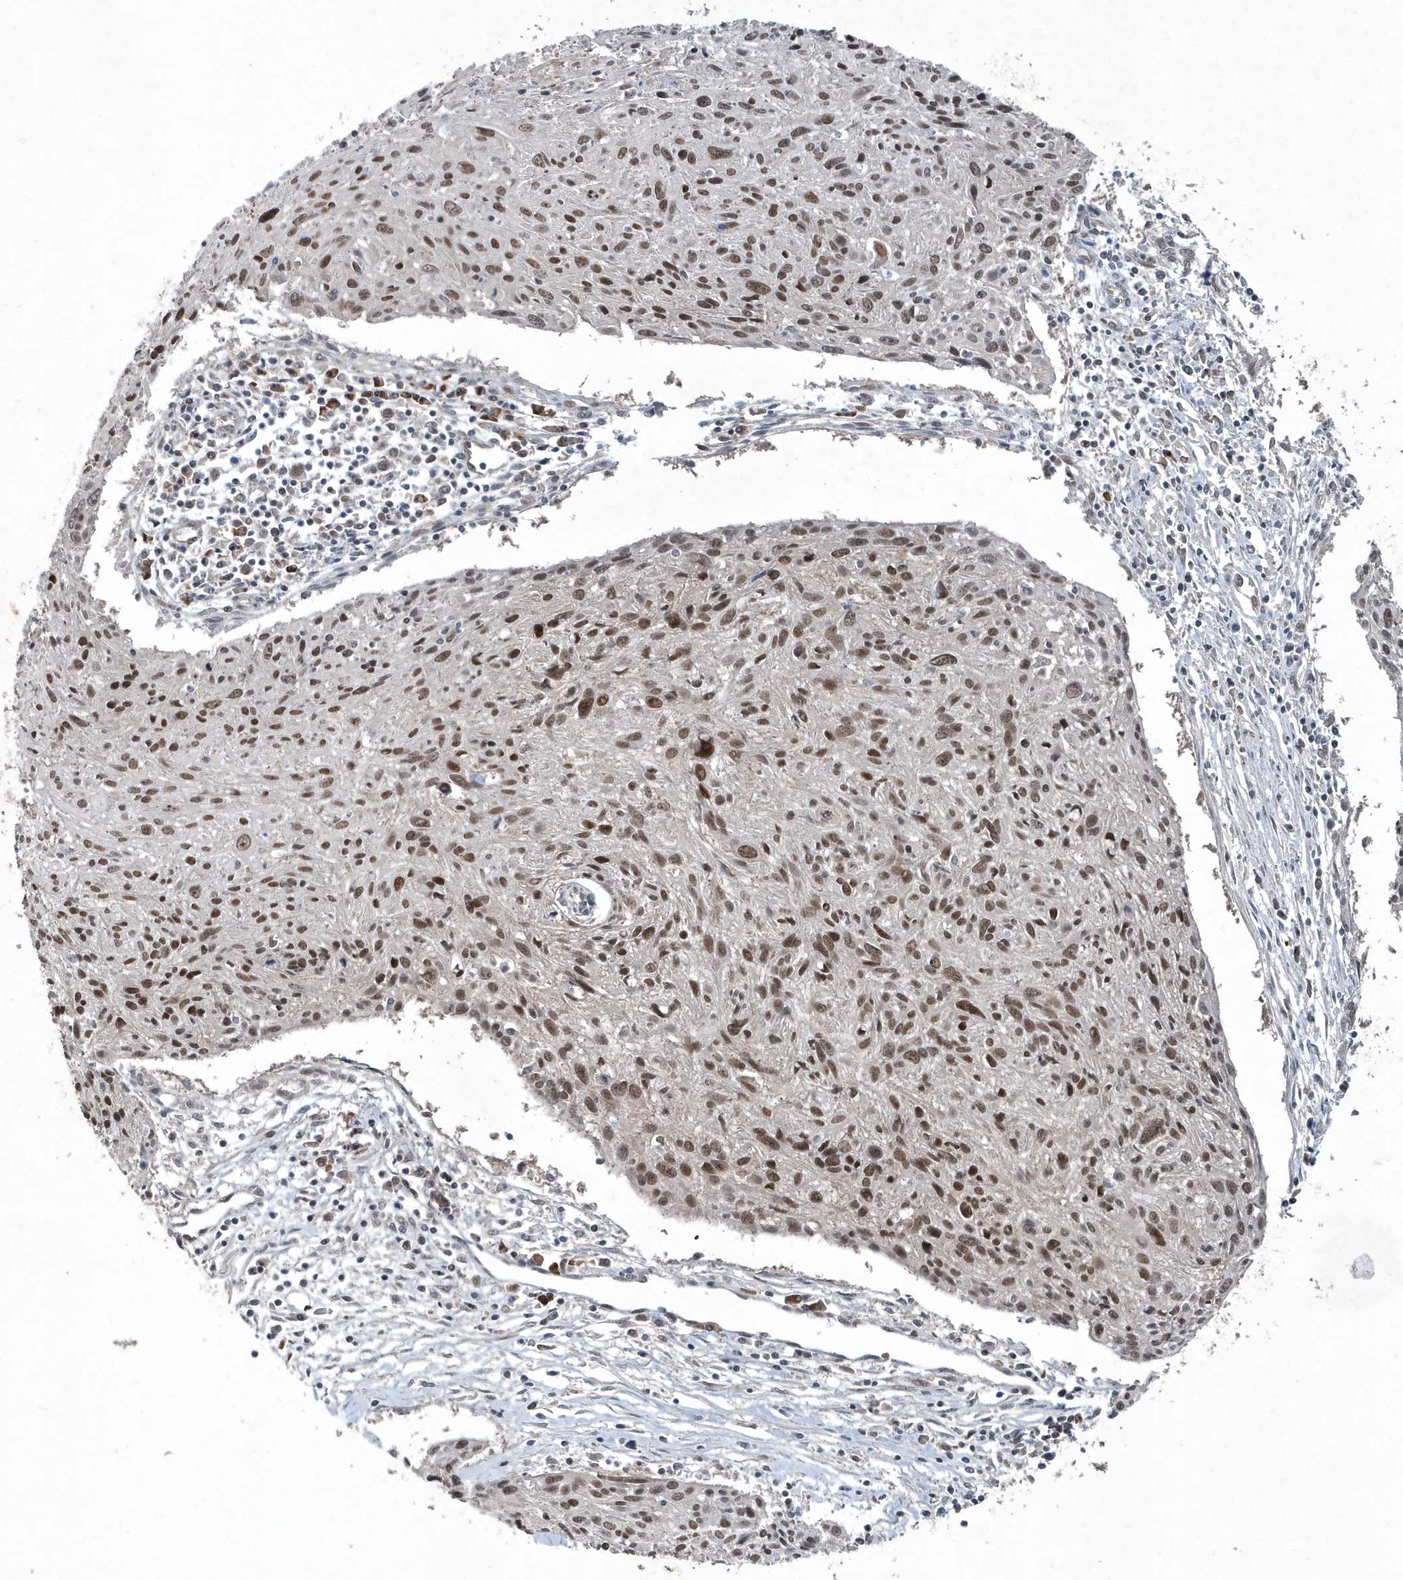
{"staining": {"intensity": "moderate", "quantity": ">75%", "location": "nuclear"}, "tissue": "cervical cancer", "cell_type": "Tumor cells", "image_type": "cancer", "snomed": [{"axis": "morphology", "description": "Squamous cell carcinoma, NOS"}, {"axis": "topography", "description": "Cervix"}], "caption": "Protein staining of squamous cell carcinoma (cervical) tissue shows moderate nuclear positivity in approximately >75% of tumor cells. The protein of interest is shown in brown color, while the nuclei are stained blue.", "gene": "QTRT2", "patient": {"sex": "female", "age": 51}}